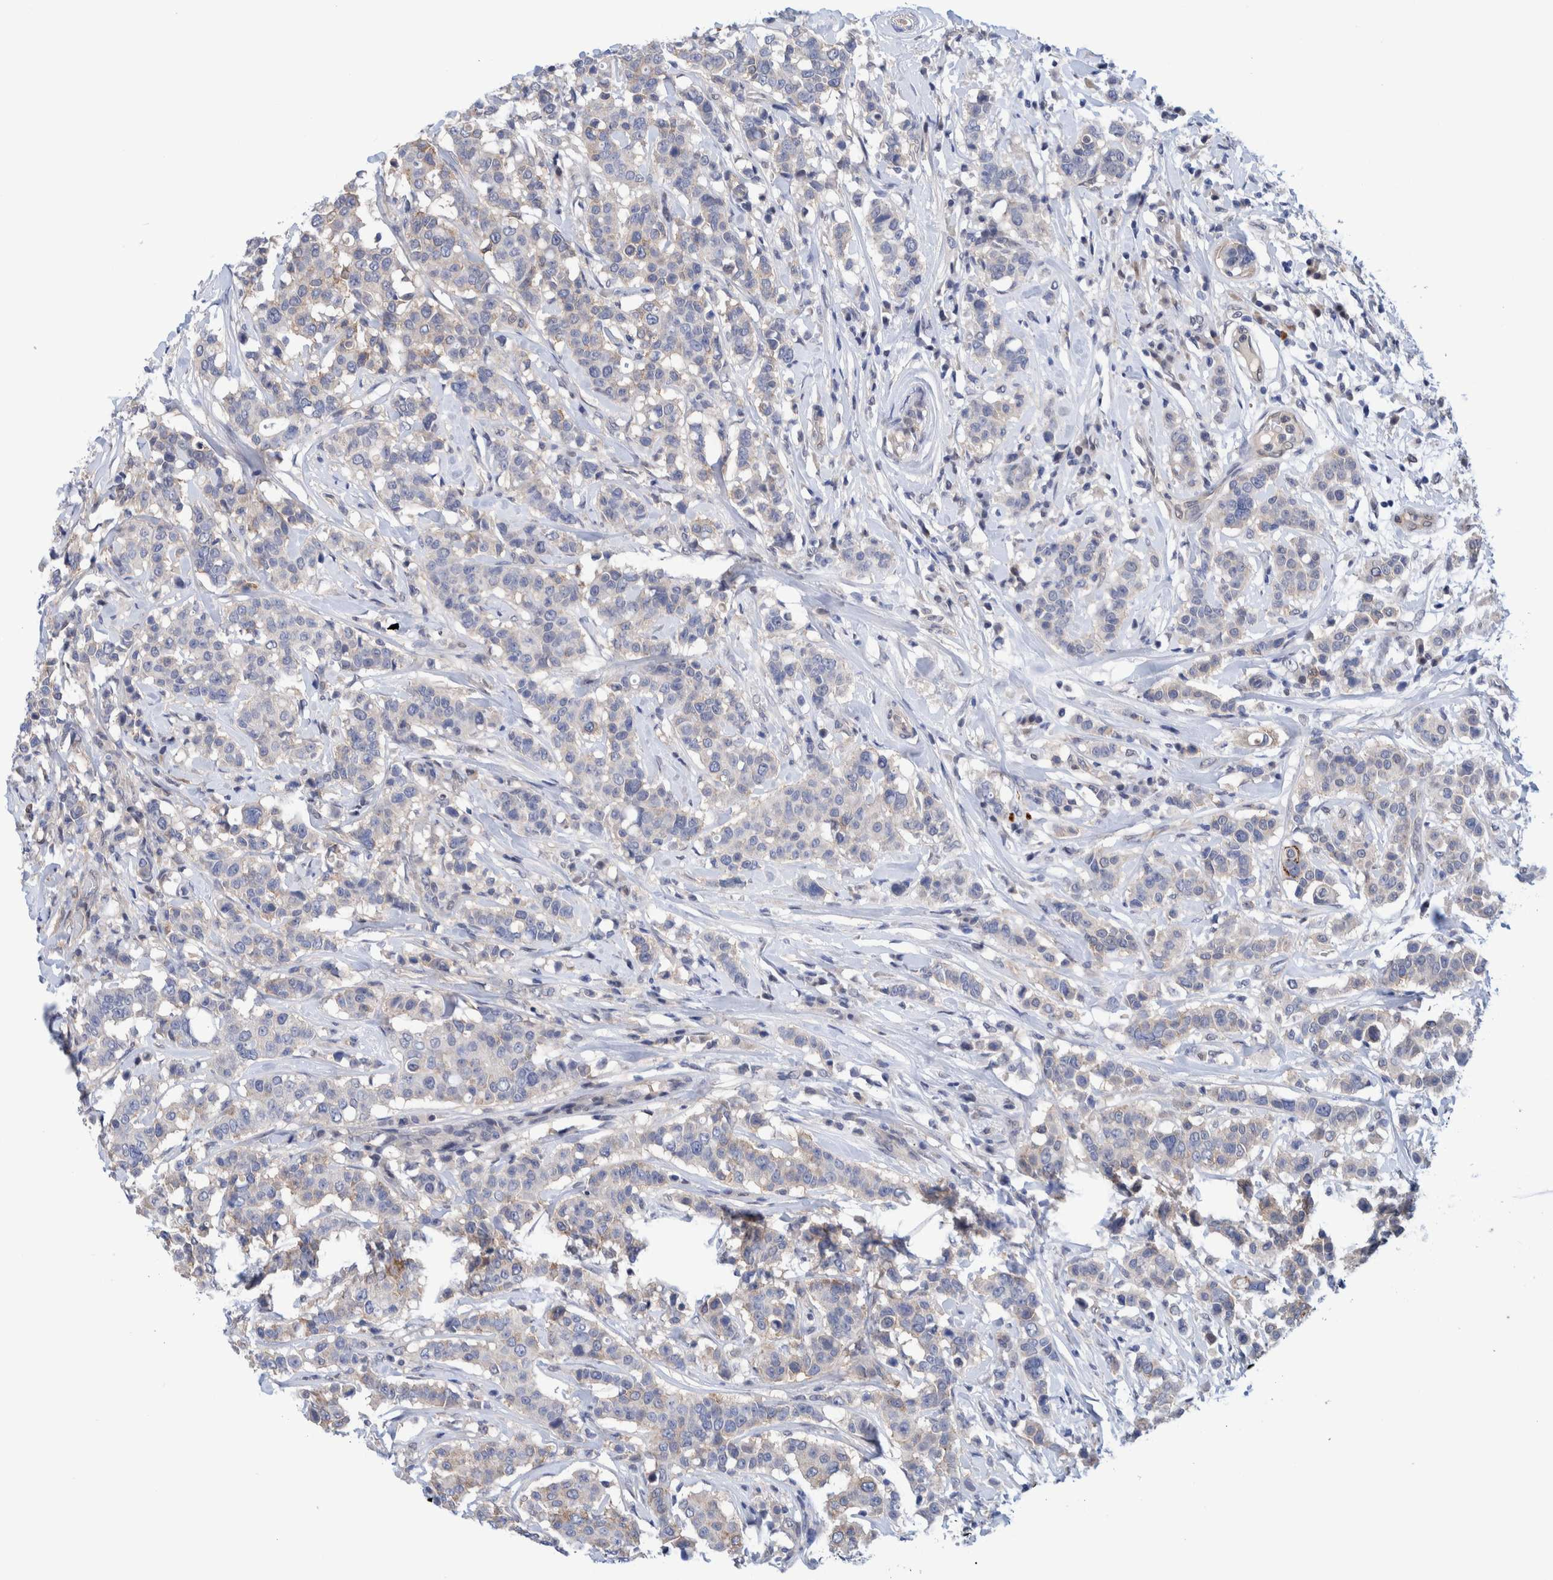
{"staining": {"intensity": "weak", "quantity": "<25%", "location": "cytoplasmic/membranous"}, "tissue": "breast cancer", "cell_type": "Tumor cells", "image_type": "cancer", "snomed": [{"axis": "morphology", "description": "Duct carcinoma"}, {"axis": "topography", "description": "Breast"}], "caption": "This is an immunohistochemistry photomicrograph of human breast infiltrating ductal carcinoma. There is no staining in tumor cells.", "gene": "PFAS", "patient": {"sex": "female", "age": 27}}